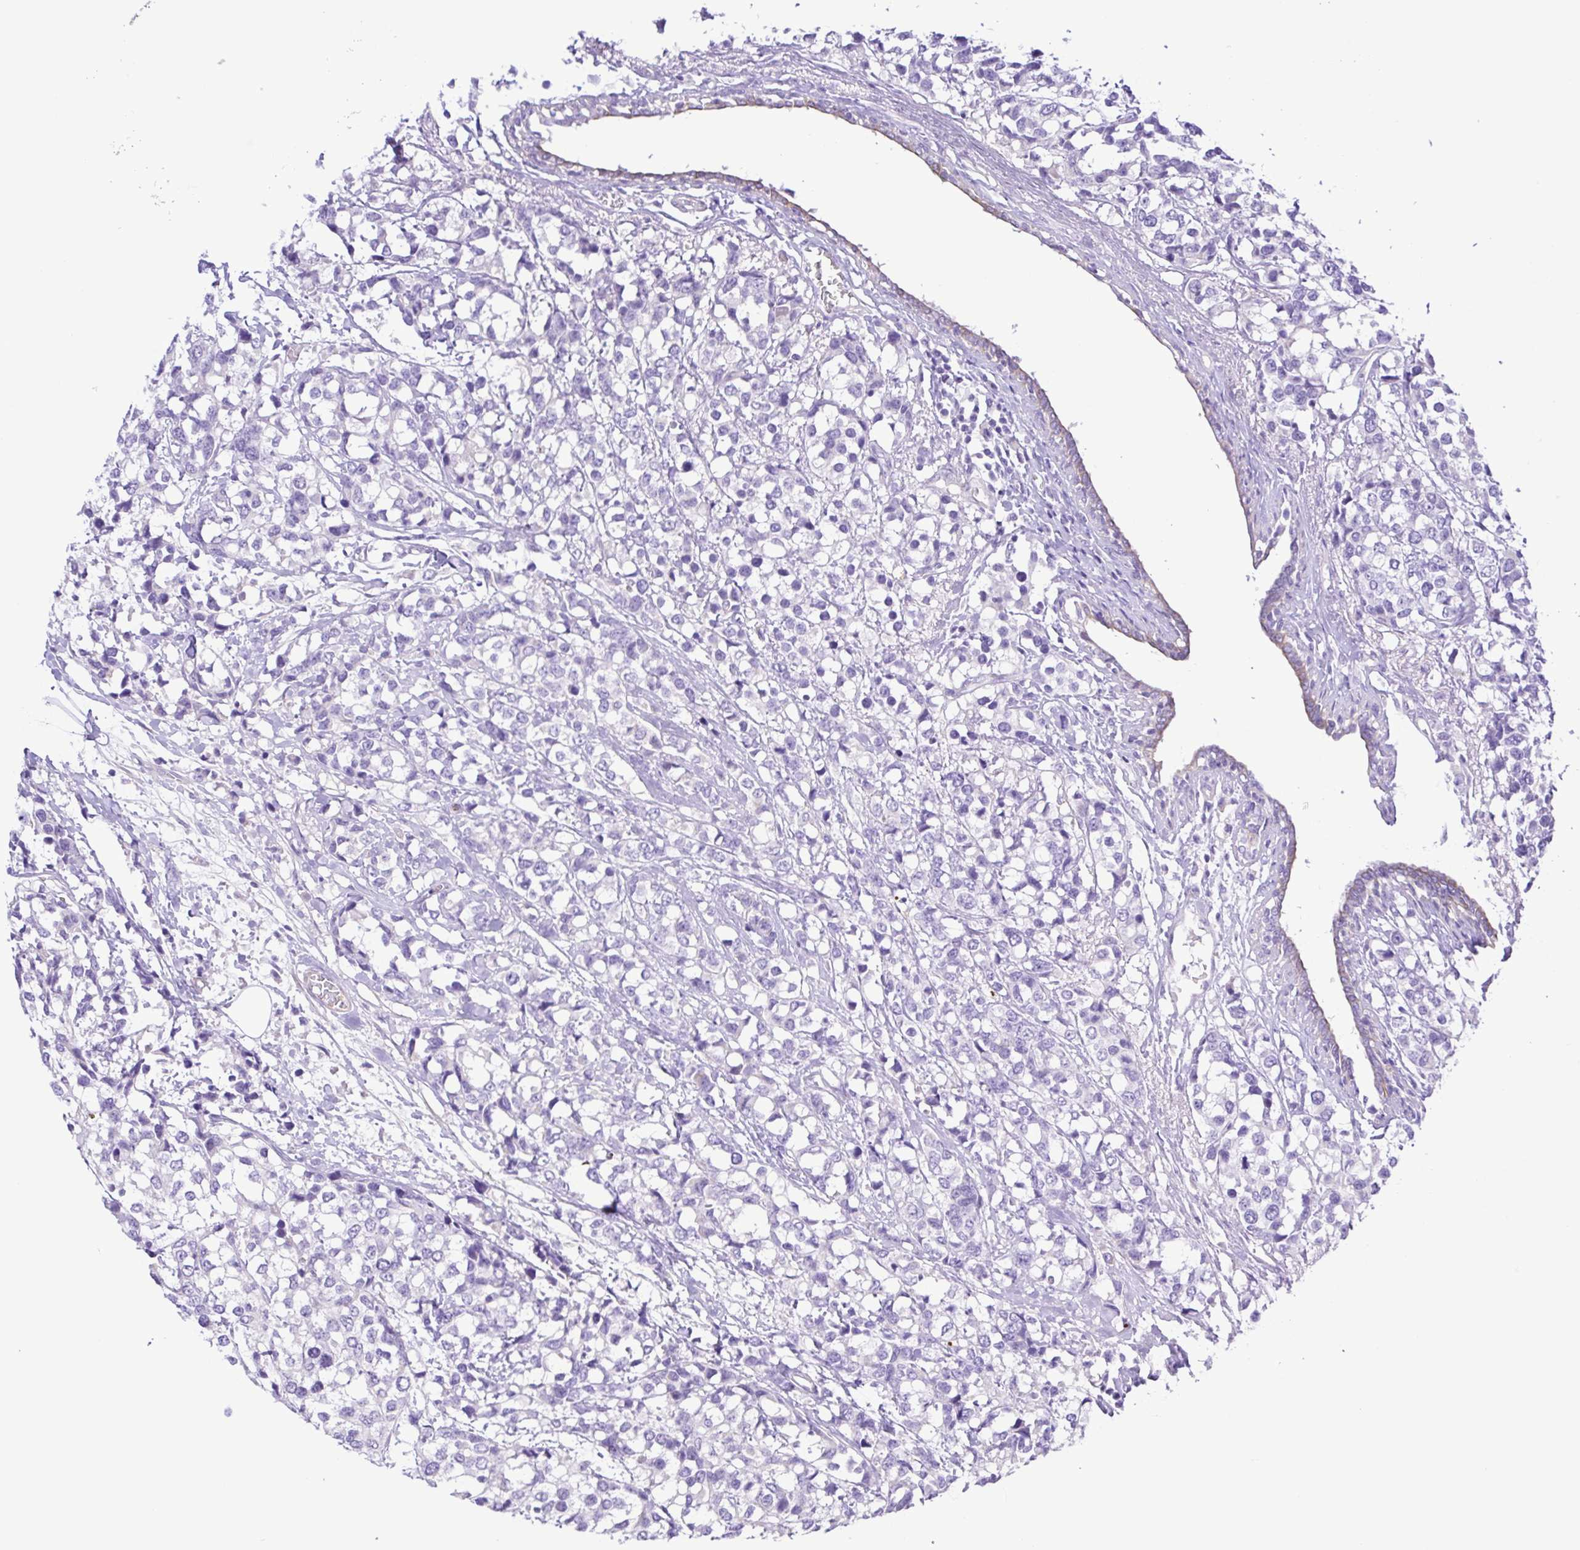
{"staining": {"intensity": "negative", "quantity": "none", "location": "none"}, "tissue": "breast cancer", "cell_type": "Tumor cells", "image_type": "cancer", "snomed": [{"axis": "morphology", "description": "Lobular carcinoma"}, {"axis": "topography", "description": "Breast"}], "caption": "This is an immunohistochemistry image of breast lobular carcinoma. There is no expression in tumor cells.", "gene": "GABBR2", "patient": {"sex": "female", "age": 59}}